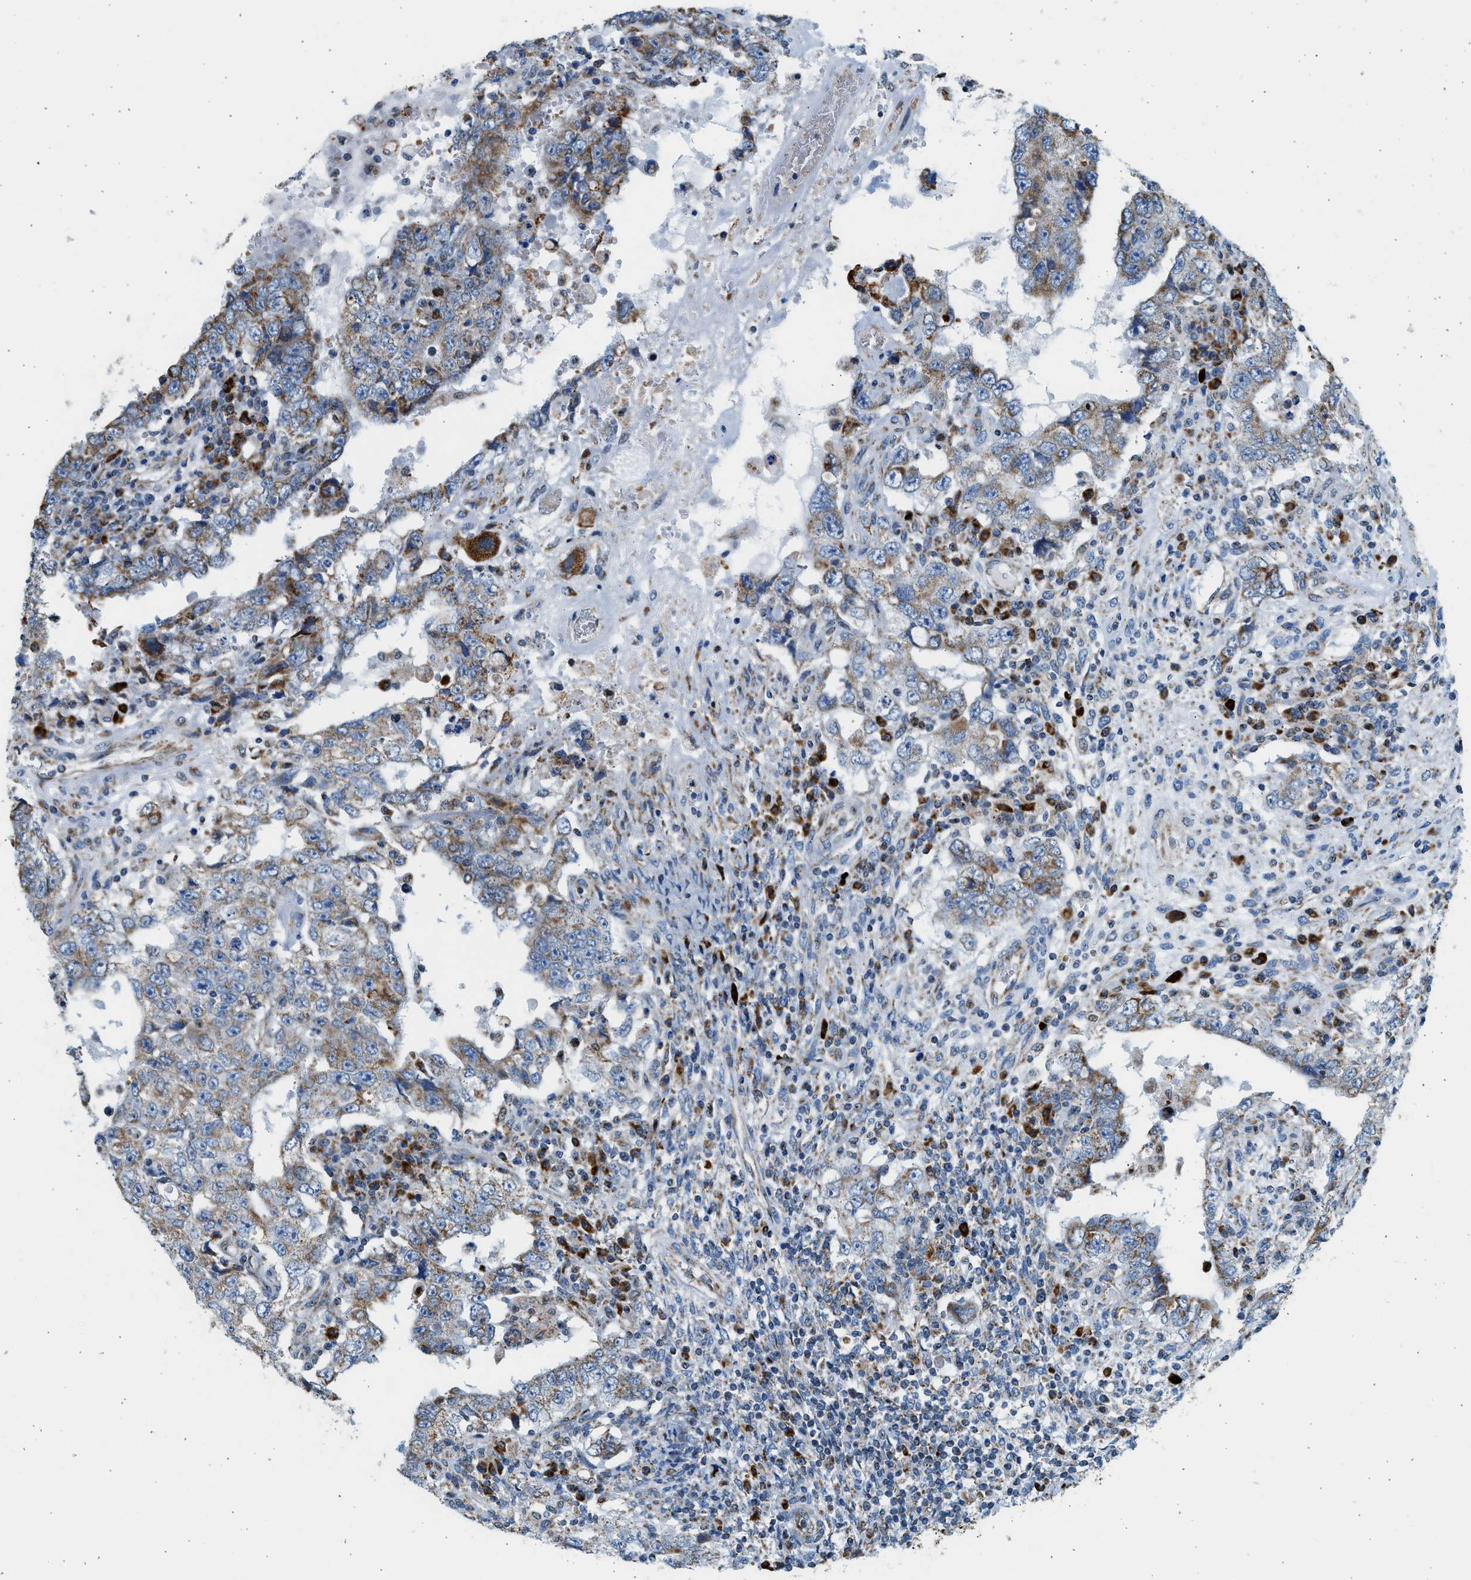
{"staining": {"intensity": "moderate", "quantity": ">75%", "location": "cytoplasmic/membranous"}, "tissue": "testis cancer", "cell_type": "Tumor cells", "image_type": "cancer", "snomed": [{"axis": "morphology", "description": "Carcinoma, Embryonal, NOS"}, {"axis": "topography", "description": "Testis"}], "caption": "Protein analysis of testis embryonal carcinoma tissue exhibits moderate cytoplasmic/membranous positivity in about >75% of tumor cells. Immunohistochemistry stains the protein in brown and the nuclei are stained blue.", "gene": "KCNMB3", "patient": {"sex": "male", "age": 26}}